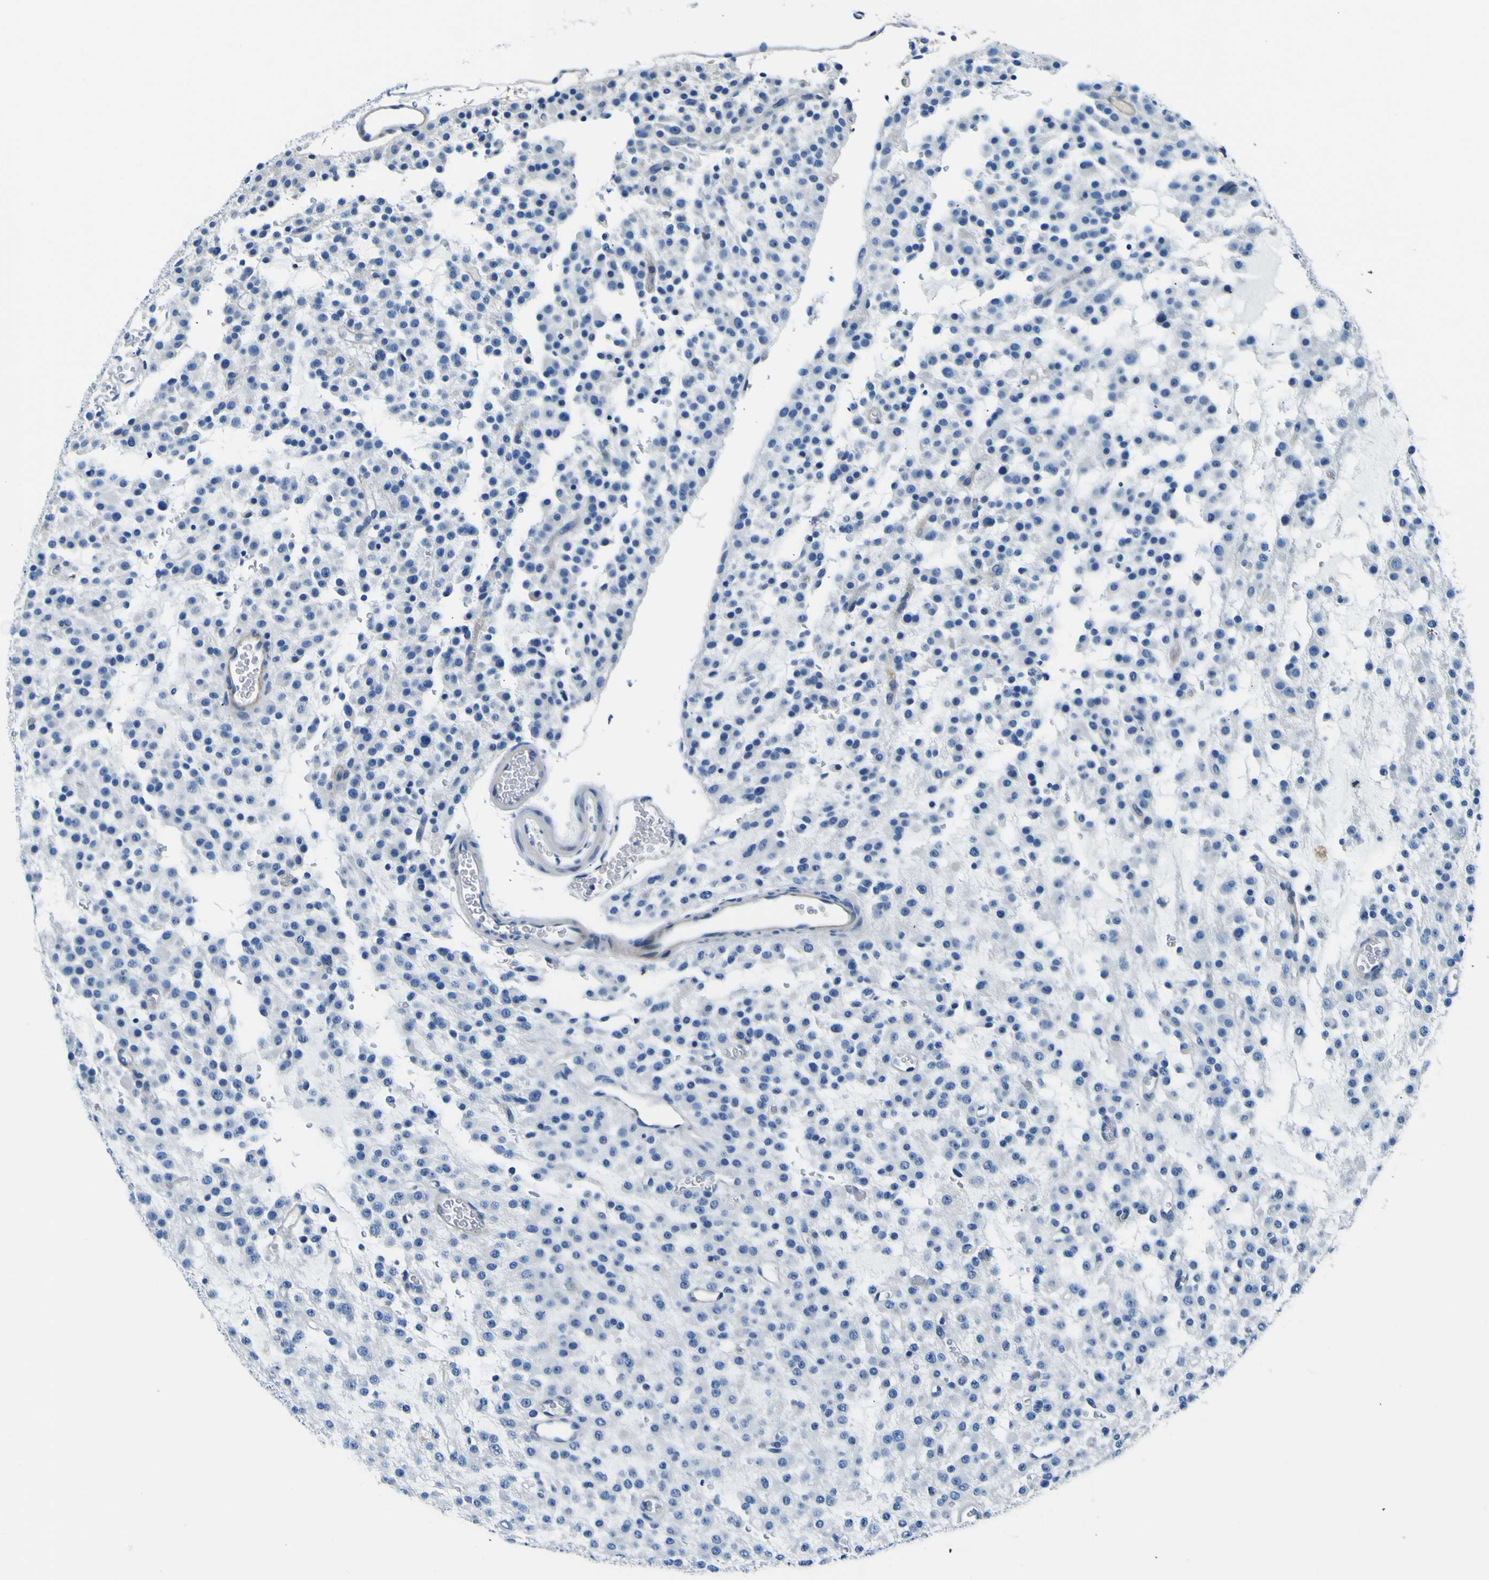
{"staining": {"intensity": "negative", "quantity": "none", "location": "none"}, "tissue": "glioma", "cell_type": "Tumor cells", "image_type": "cancer", "snomed": [{"axis": "morphology", "description": "Glioma, malignant, Low grade"}, {"axis": "topography", "description": "Brain"}], "caption": "A photomicrograph of human malignant low-grade glioma is negative for staining in tumor cells.", "gene": "ADGRA2", "patient": {"sex": "male", "age": 38}}